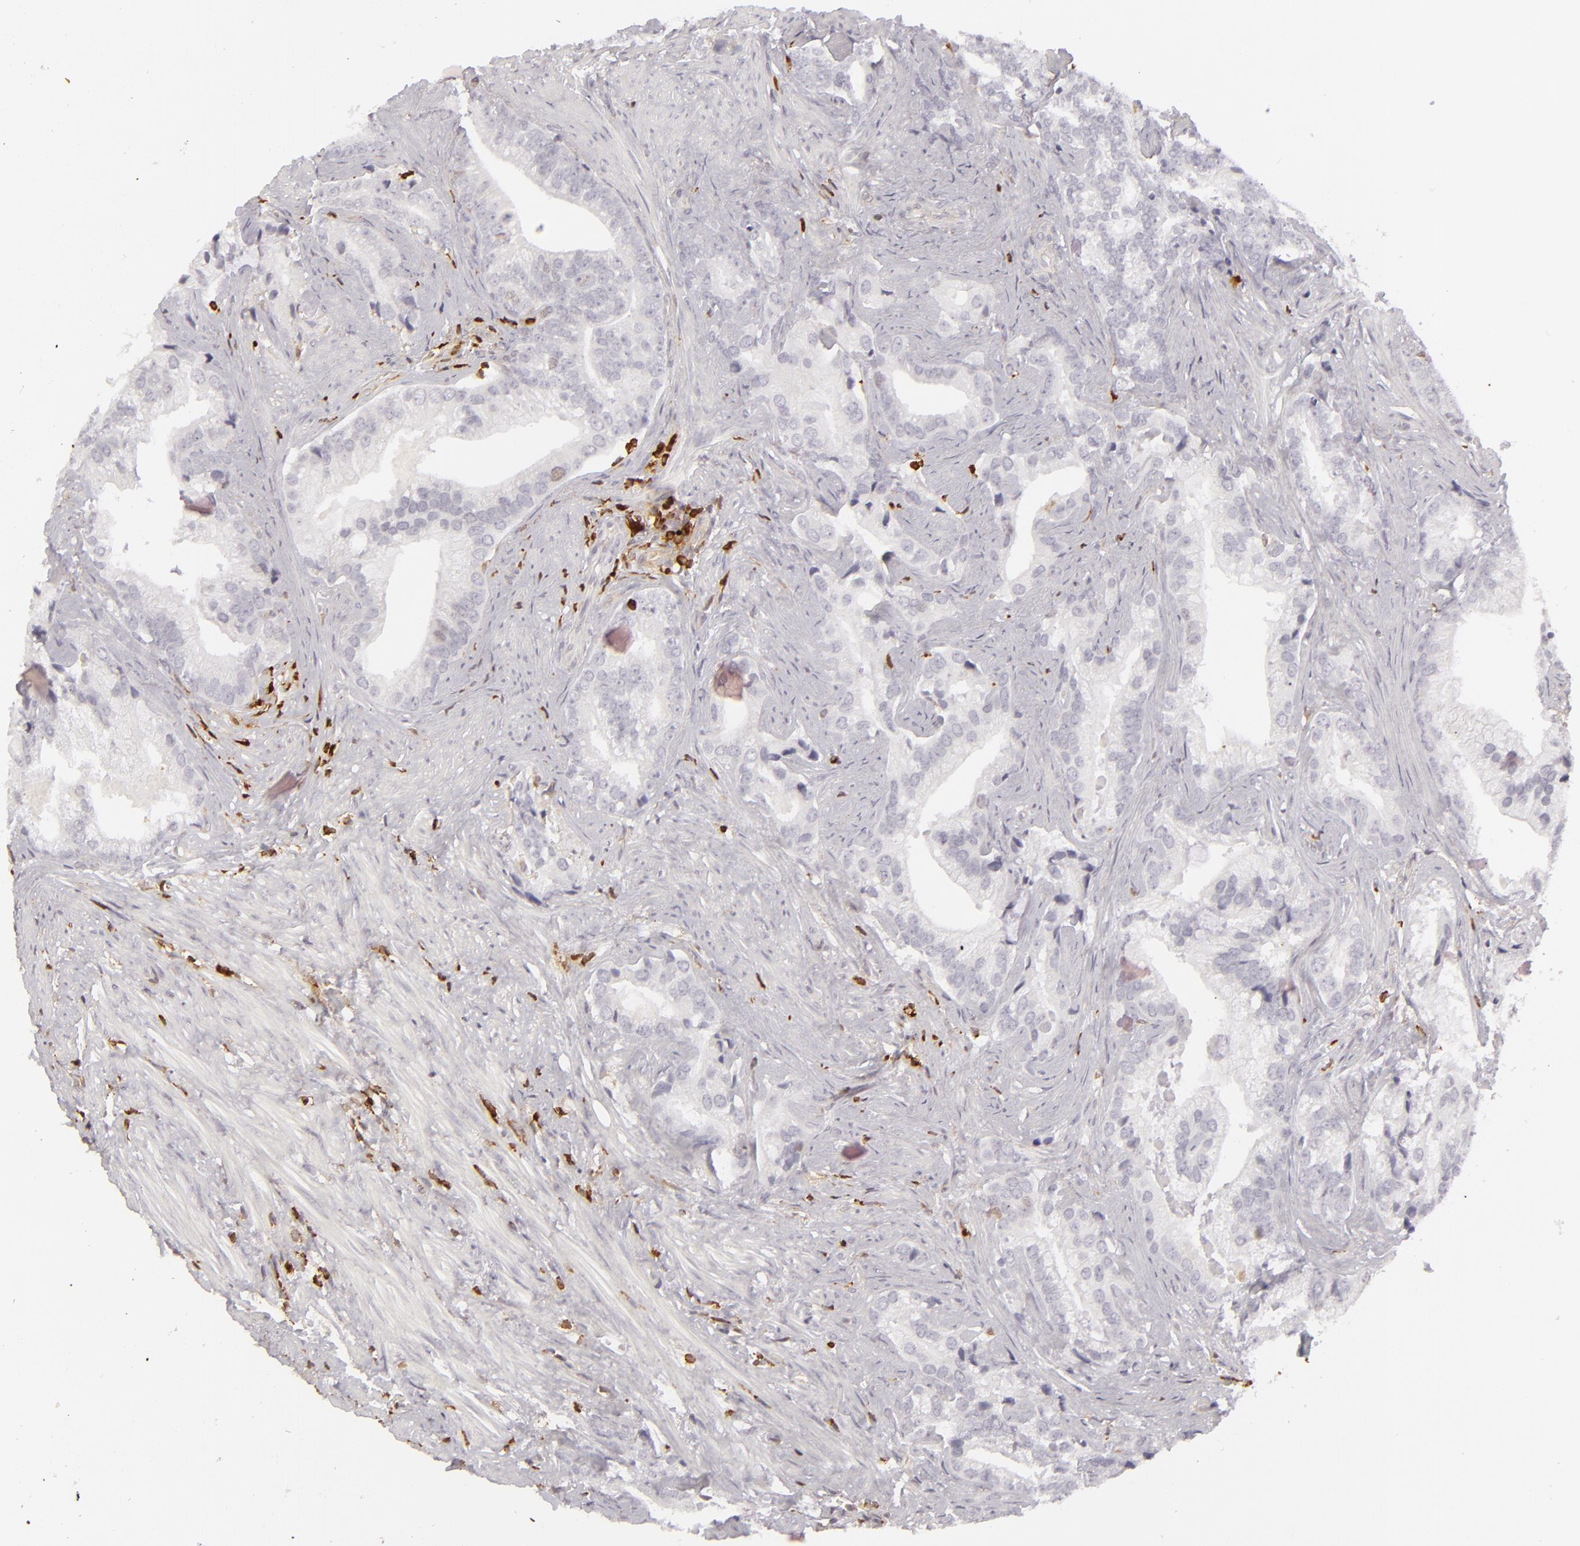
{"staining": {"intensity": "negative", "quantity": "none", "location": "none"}, "tissue": "prostate cancer", "cell_type": "Tumor cells", "image_type": "cancer", "snomed": [{"axis": "morphology", "description": "Adenocarcinoma, Low grade"}, {"axis": "topography", "description": "Prostate"}], "caption": "High magnification brightfield microscopy of prostate cancer stained with DAB (brown) and counterstained with hematoxylin (blue): tumor cells show no significant positivity.", "gene": "APOBEC3G", "patient": {"sex": "male", "age": 71}}